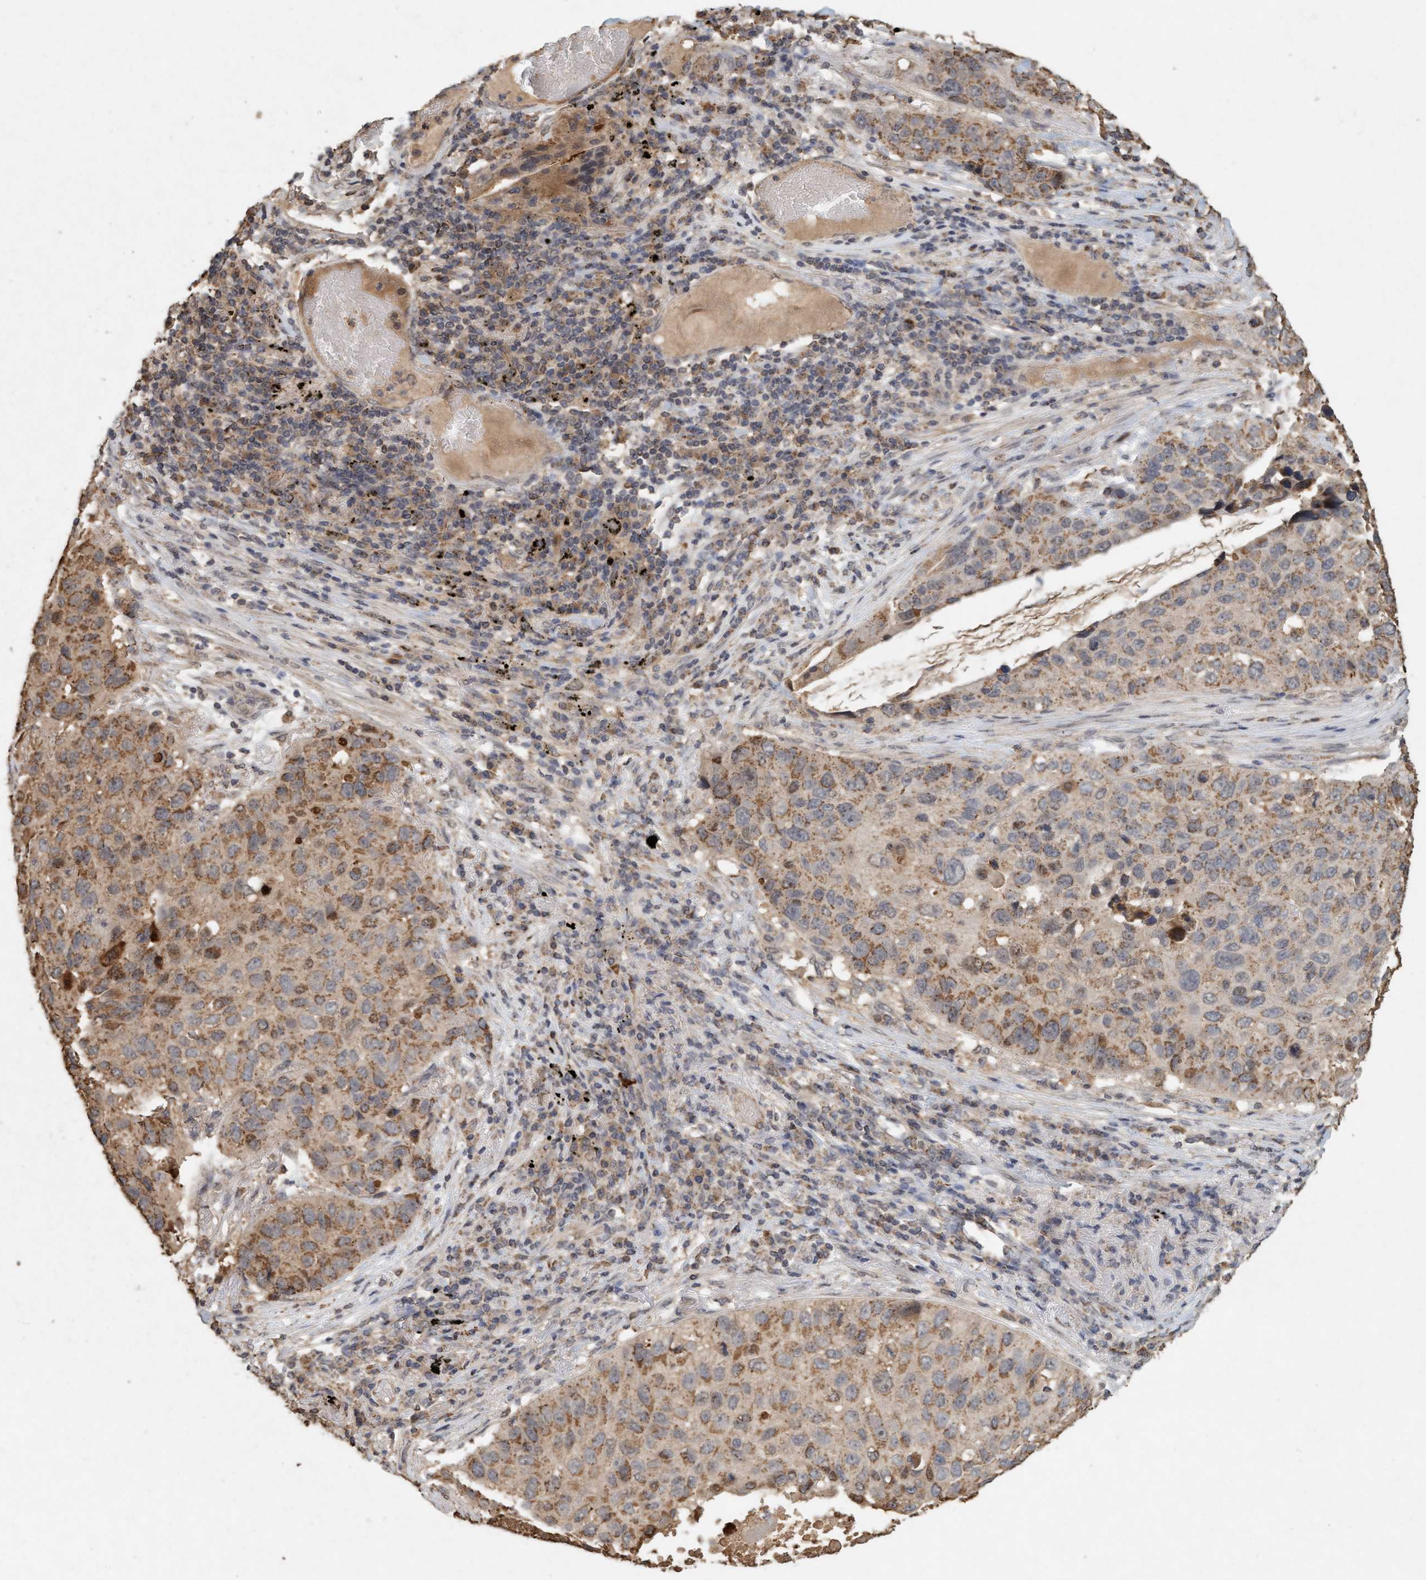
{"staining": {"intensity": "weak", "quantity": ">75%", "location": "cytoplasmic/membranous"}, "tissue": "lung cancer", "cell_type": "Tumor cells", "image_type": "cancer", "snomed": [{"axis": "morphology", "description": "Squamous cell carcinoma, NOS"}, {"axis": "topography", "description": "Lung"}], "caption": "This micrograph demonstrates lung squamous cell carcinoma stained with immunohistochemistry to label a protein in brown. The cytoplasmic/membranous of tumor cells show weak positivity for the protein. Nuclei are counter-stained blue.", "gene": "VSIG8", "patient": {"sex": "male", "age": 57}}